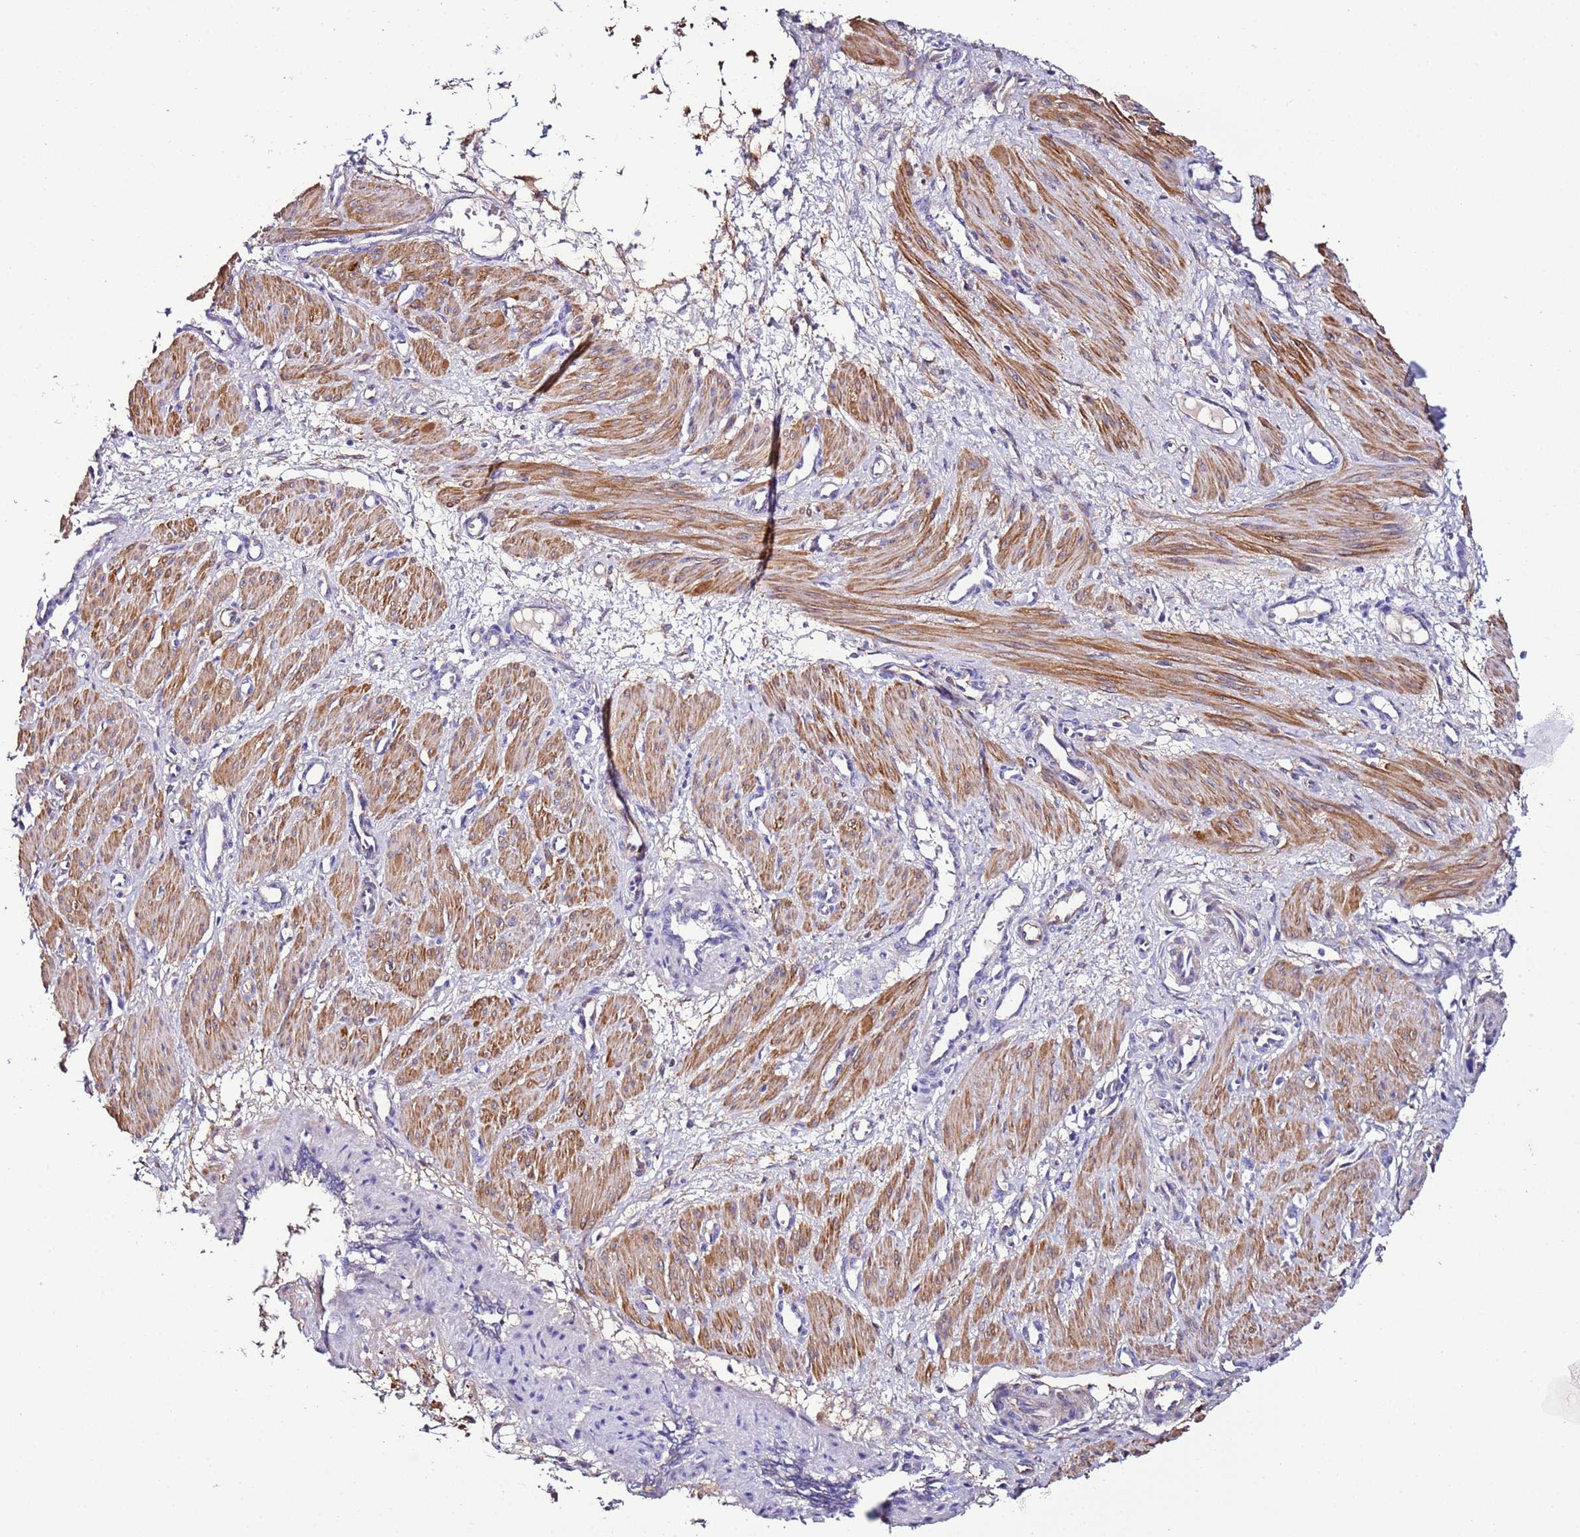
{"staining": {"intensity": "moderate", "quantity": ">75%", "location": "cytoplasmic/membranous"}, "tissue": "smooth muscle", "cell_type": "Smooth muscle cells", "image_type": "normal", "snomed": [{"axis": "morphology", "description": "Normal tissue, NOS"}, {"axis": "topography", "description": "Endometrium"}], "caption": "IHC of benign human smooth muscle shows medium levels of moderate cytoplasmic/membranous staining in approximately >75% of smooth muscle cells.", "gene": "FAM174C", "patient": {"sex": "female", "age": 33}}